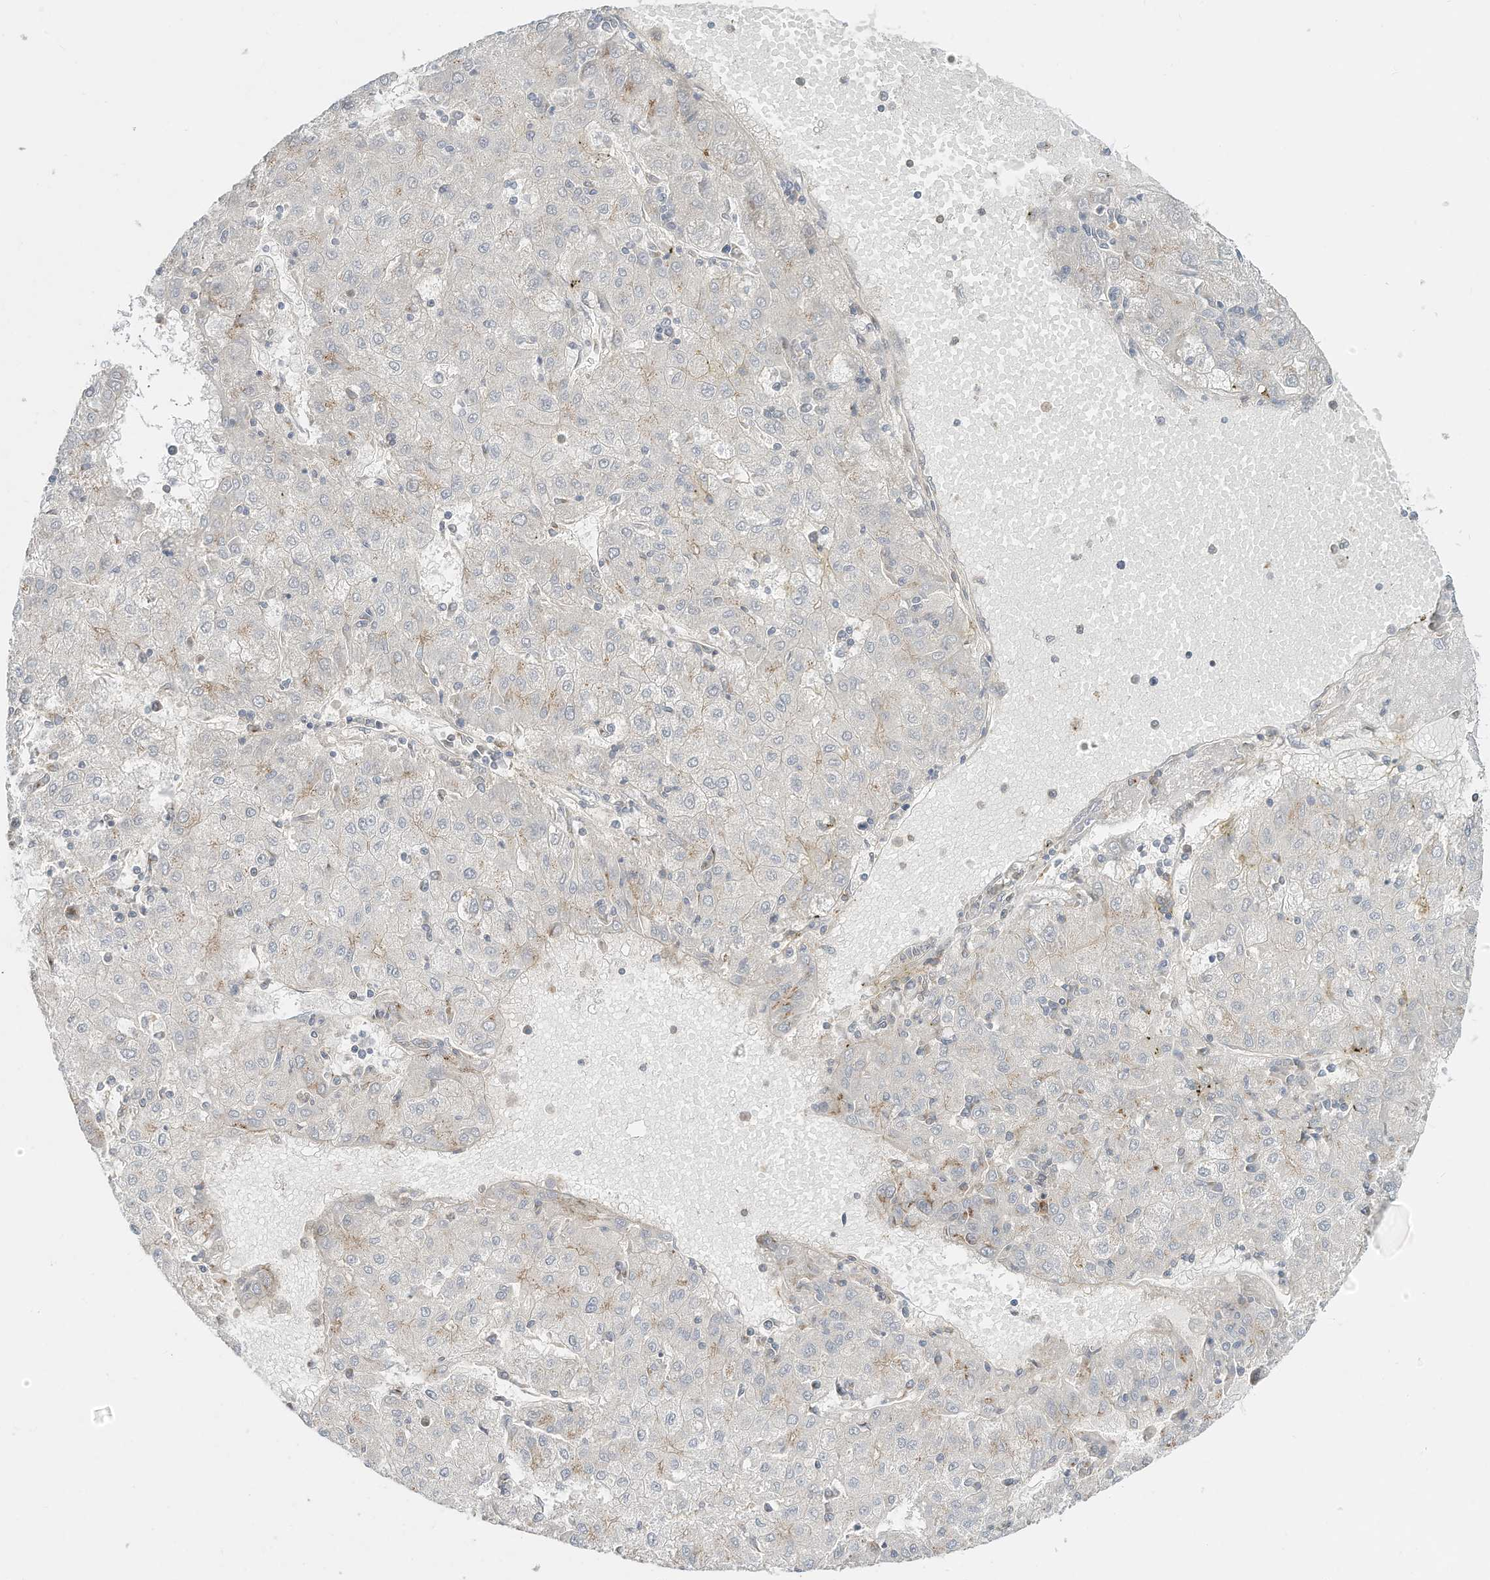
{"staining": {"intensity": "weak", "quantity": "<25%", "location": "cytoplasmic/membranous"}, "tissue": "liver cancer", "cell_type": "Tumor cells", "image_type": "cancer", "snomed": [{"axis": "morphology", "description": "Carcinoma, Hepatocellular, NOS"}, {"axis": "topography", "description": "Liver"}], "caption": "Tumor cells are negative for protein expression in human liver cancer.", "gene": "CUX1", "patient": {"sex": "male", "age": 72}}